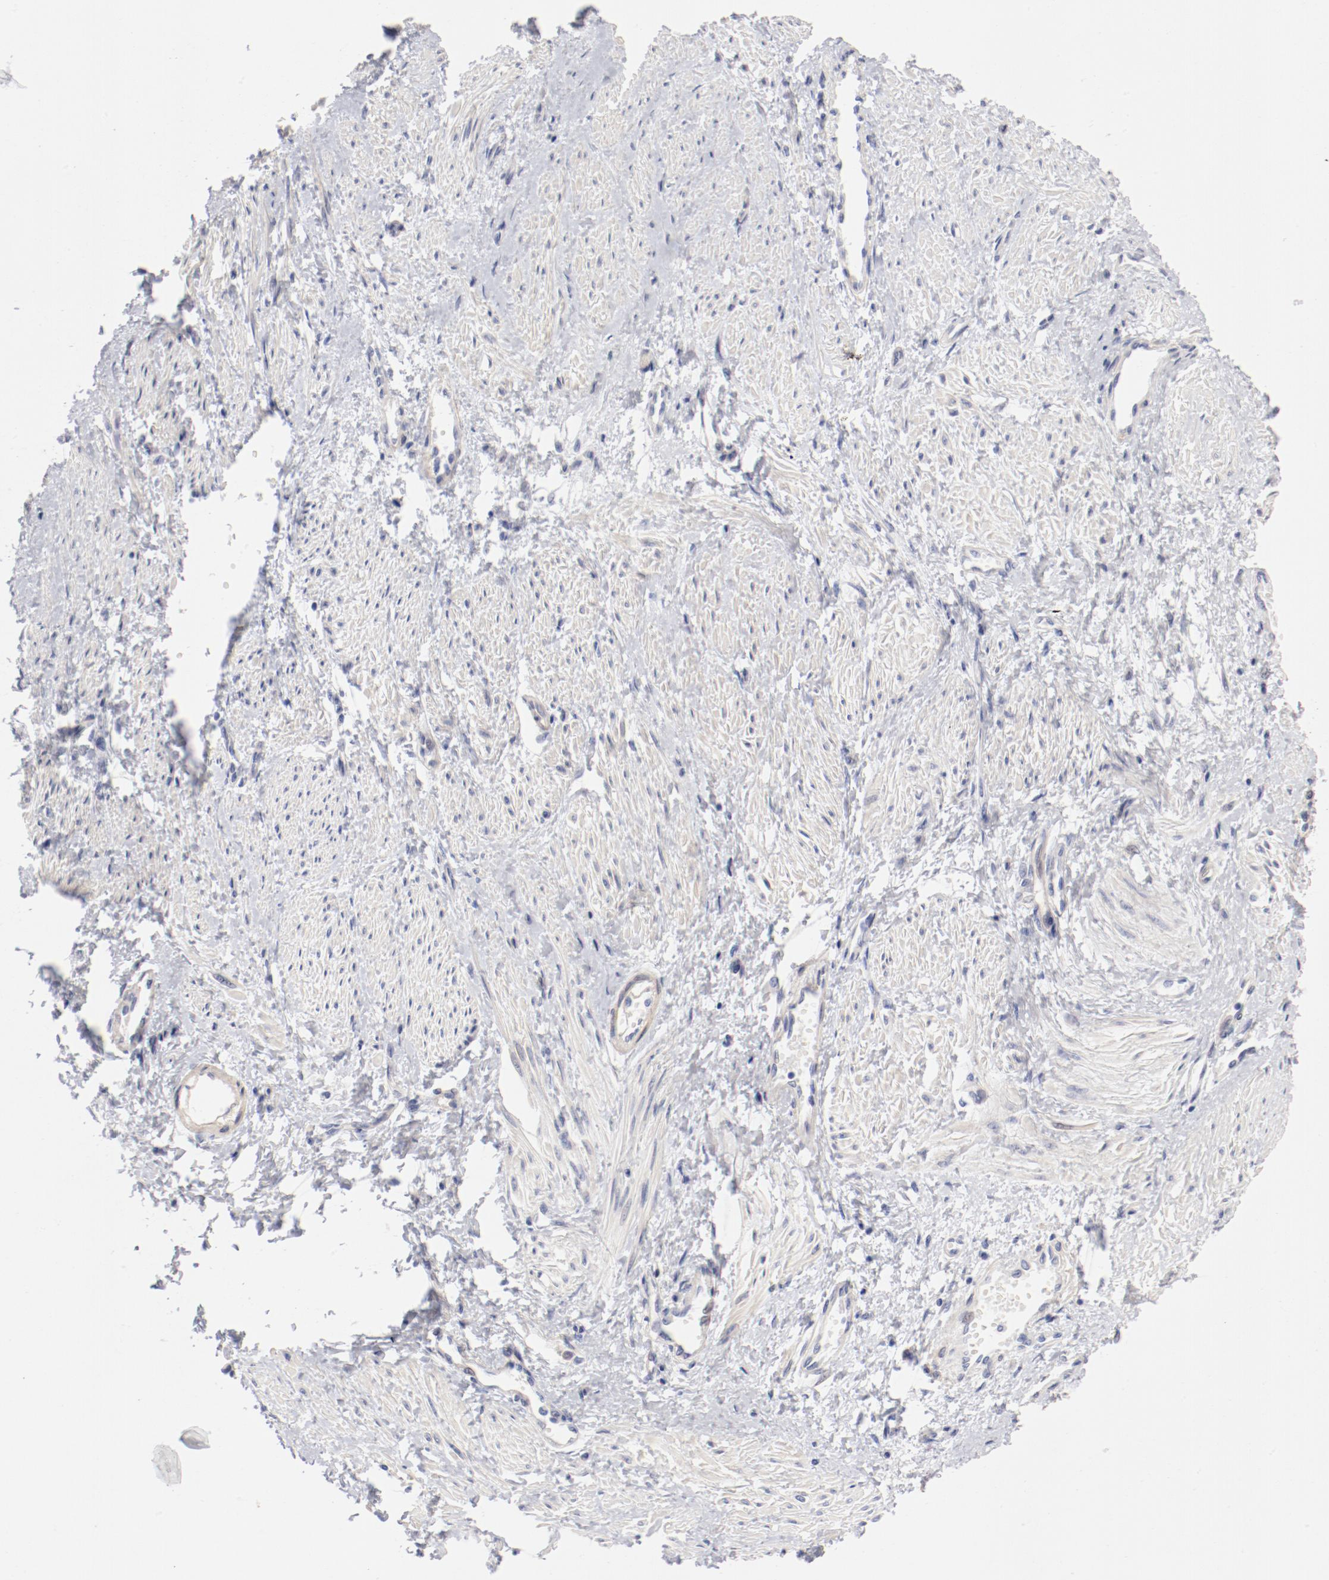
{"staining": {"intensity": "weak", "quantity": ">75%", "location": "cytoplasmic/membranous"}, "tissue": "smooth muscle", "cell_type": "Smooth muscle cells", "image_type": "normal", "snomed": [{"axis": "morphology", "description": "Normal tissue, NOS"}, {"axis": "topography", "description": "Smooth muscle"}, {"axis": "topography", "description": "Uterus"}], "caption": "IHC of benign smooth muscle shows low levels of weak cytoplasmic/membranous positivity in about >75% of smooth muscle cells.", "gene": "LAX1", "patient": {"sex": "female", "age": 39}}